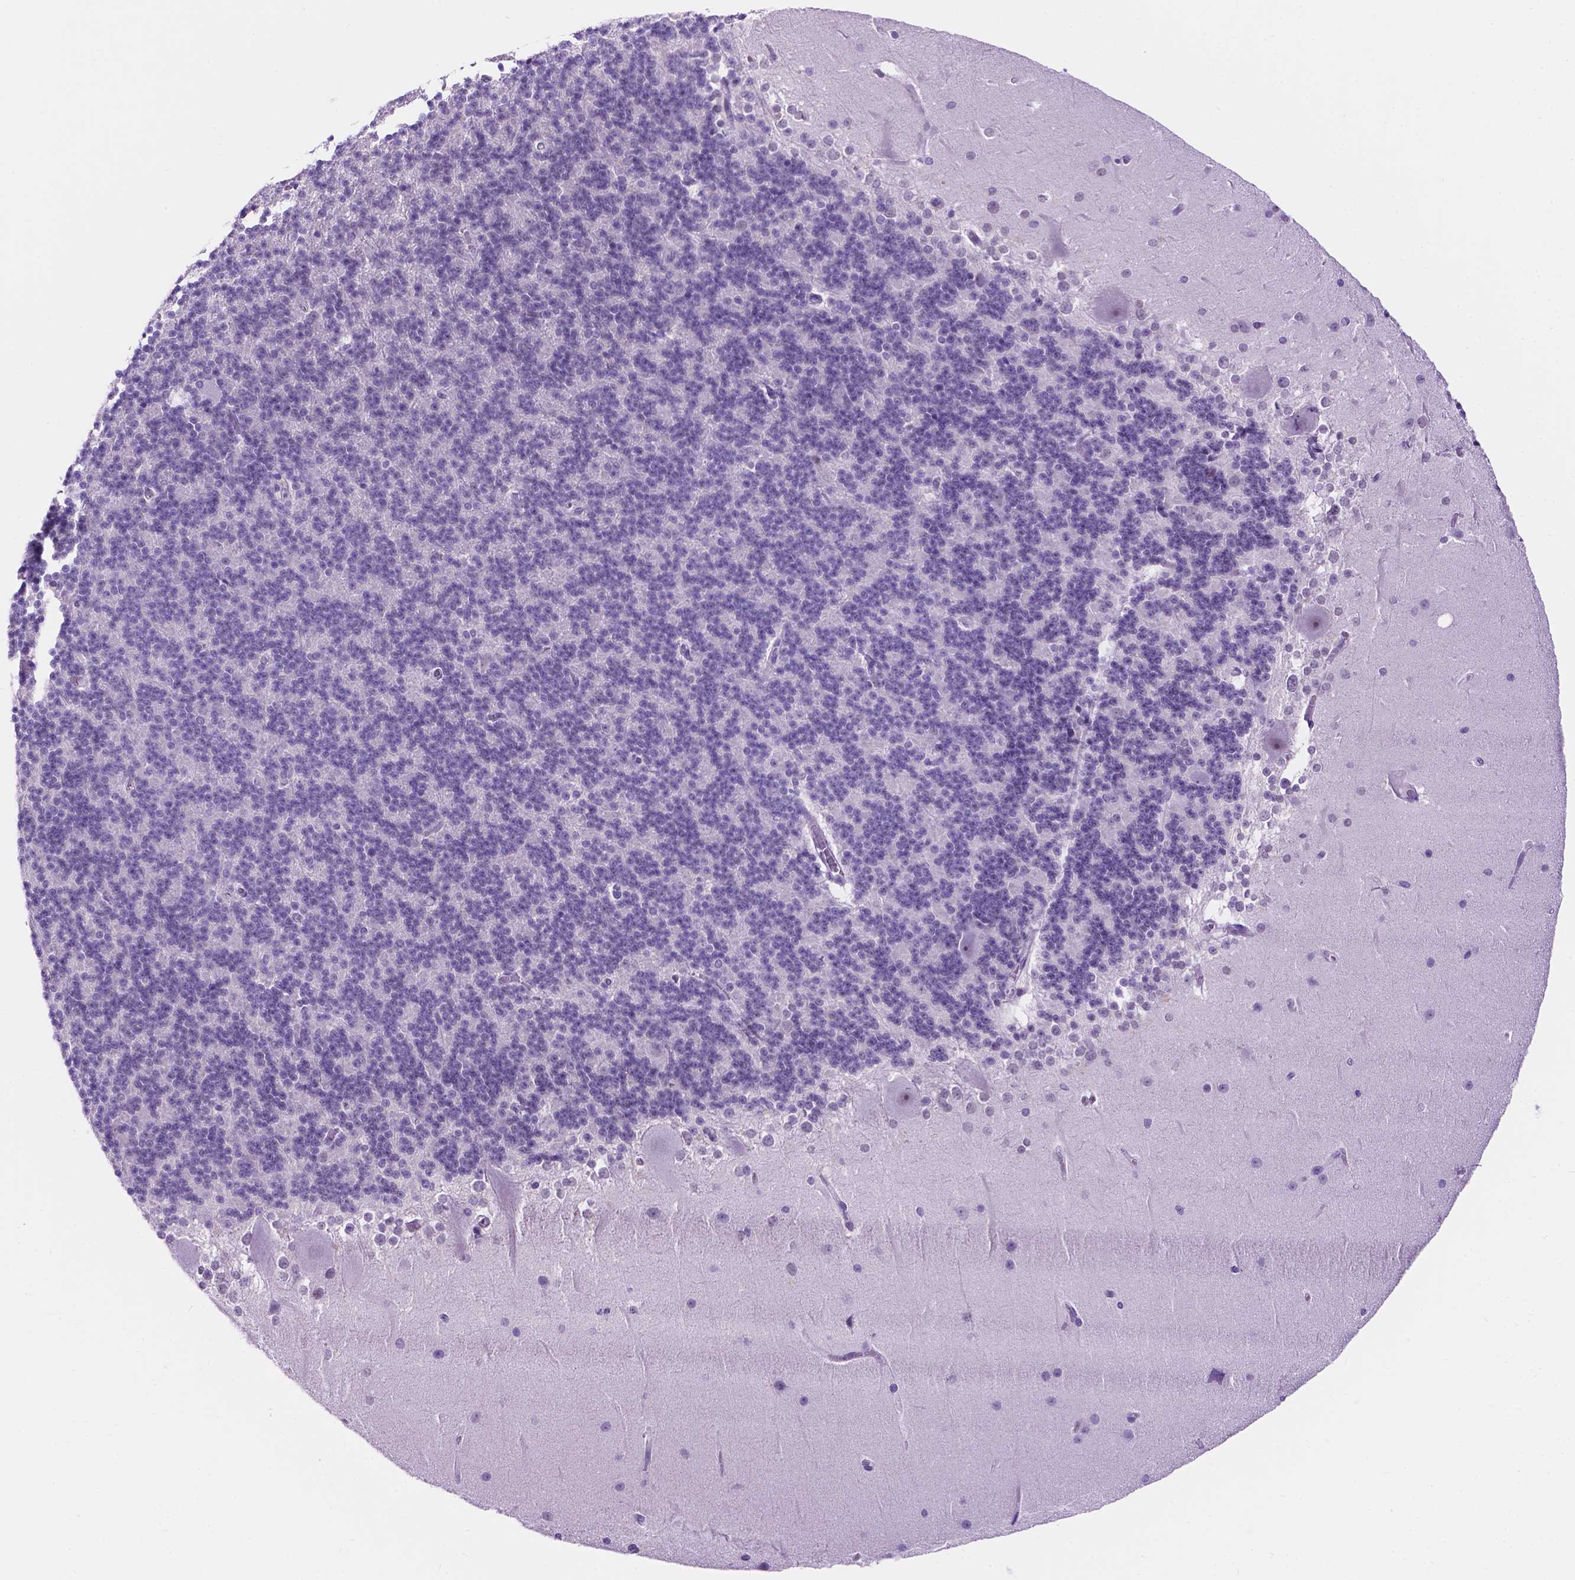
{"staining": {"intensity": "negative", "quantity": "none", "location": "none"}, "tissue": "cerebellum", "cell_type": "Cells in granular layer", "image_type": "normal", "snomed": [{"axis": "morphology", "description": "Normal tissue, NOS"}, {"axis": "topography", "description": "Cerebellum"}], "caption": "High magnification brightfield microscopy of normal cerebellum stained with DAB (3,3'-diaminobenzidine) (brown) and counterstained with hematoxylin (blue): cells in granular layer show no significant positivity.", "gene": "TACSTD2", "patient": {"sex": "female", "age": 19}}